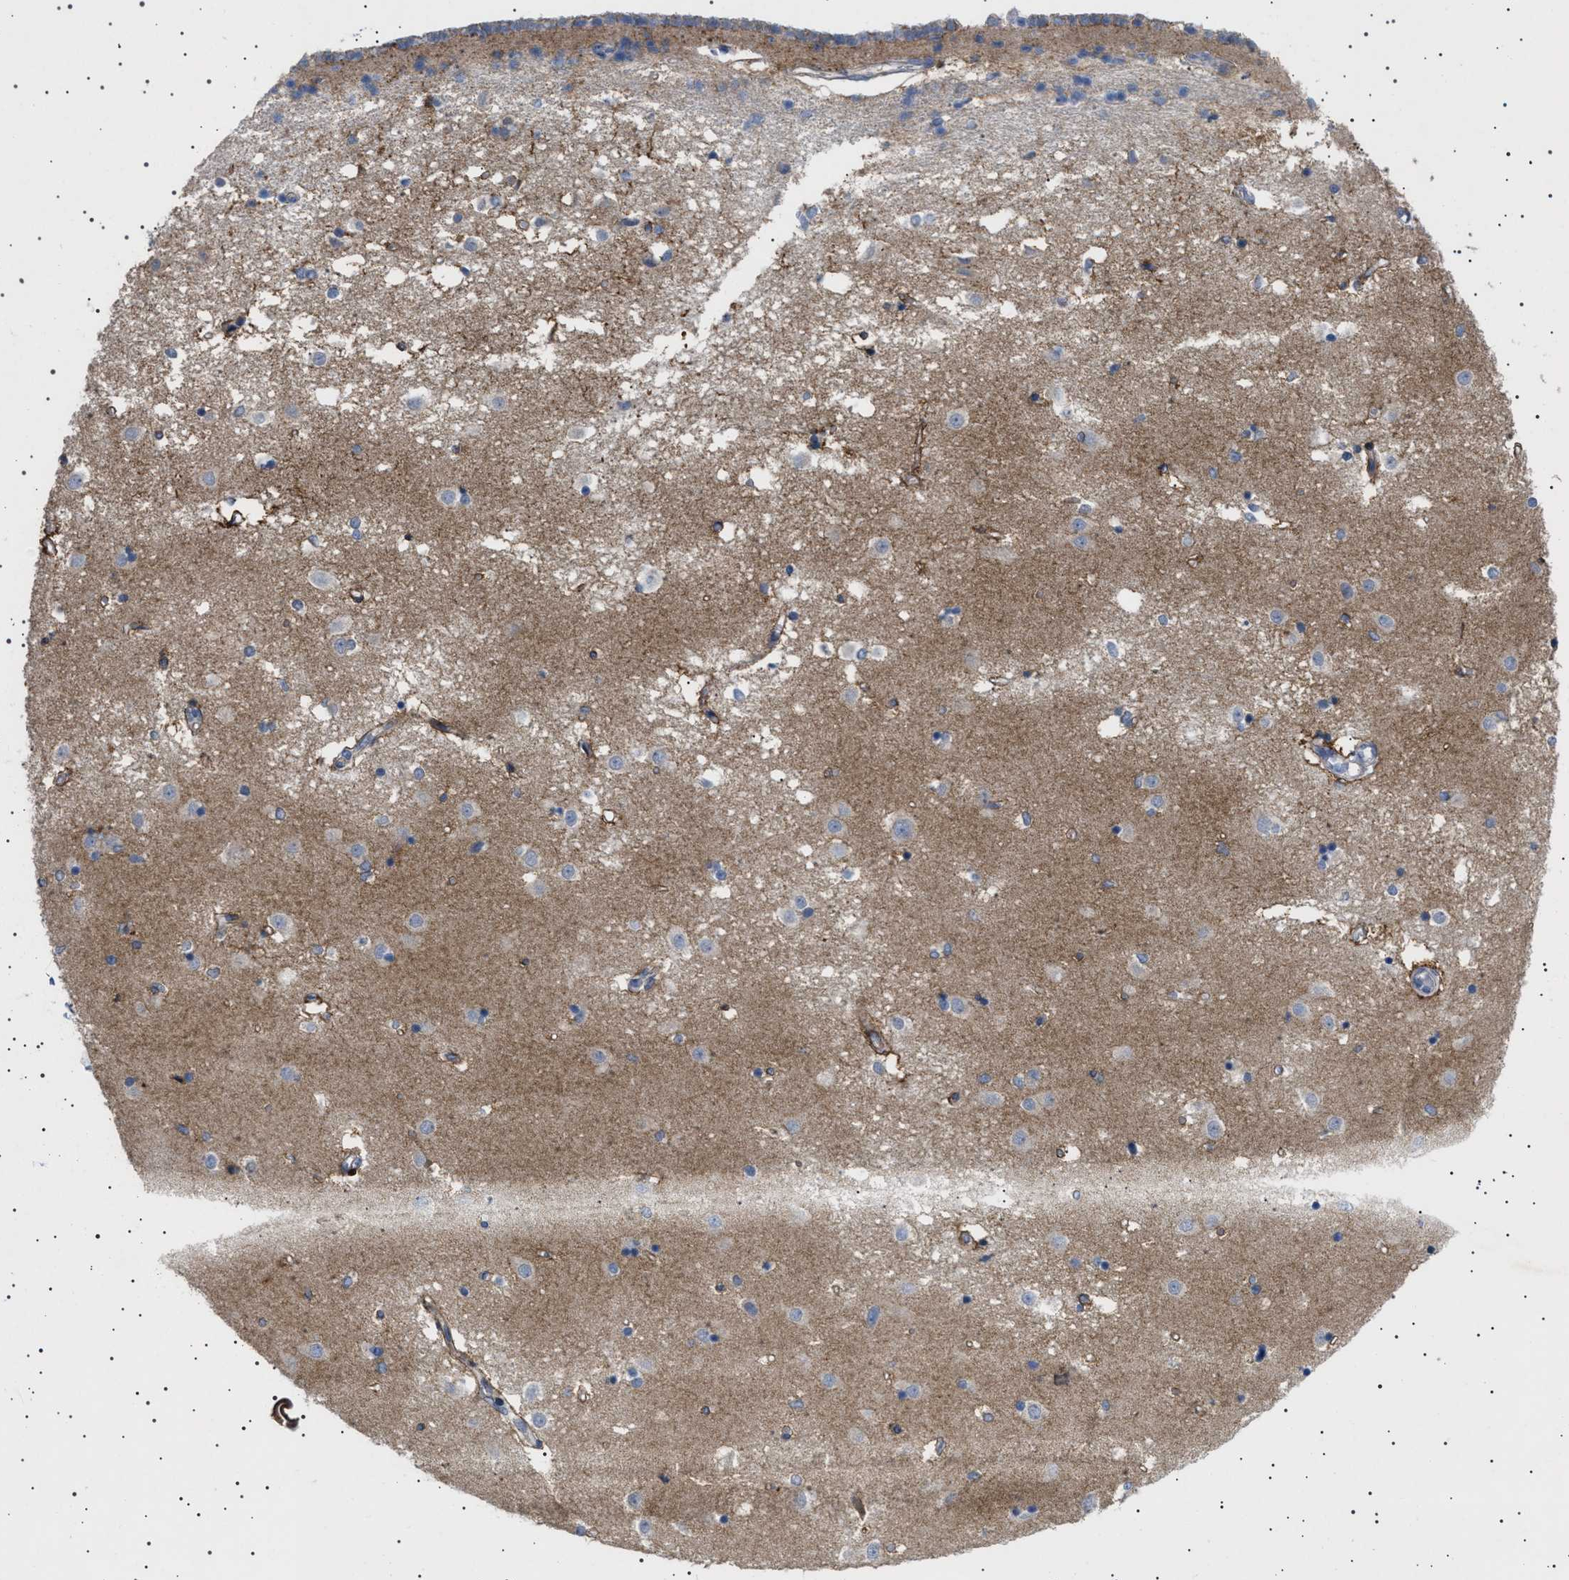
{"staining": {"intensity": "moderate", "quantity": "<25%", "location": "cytoplasmic/membranous"}, "tissue": "caudate", "cell_type": "Glial cells", "image_type": "normal", "snomed": [{"axis": "morphology", "description": "Normal tissue, NOS"}, {"axis": "topography", "description": "Lateral ventricle wall"}], "caption": "Glial cells exhibit low levels of moderate cytoplasmic/membranous expression in approximately <25% of cells in unremarkable human caudate. The staining is performed using DAB brown chromogen to label protein expression. The nuclei are counter-stained blue using hematoxylin.", "gene": "HTR1A", "patient": {"sex": "male", "age": 45}}